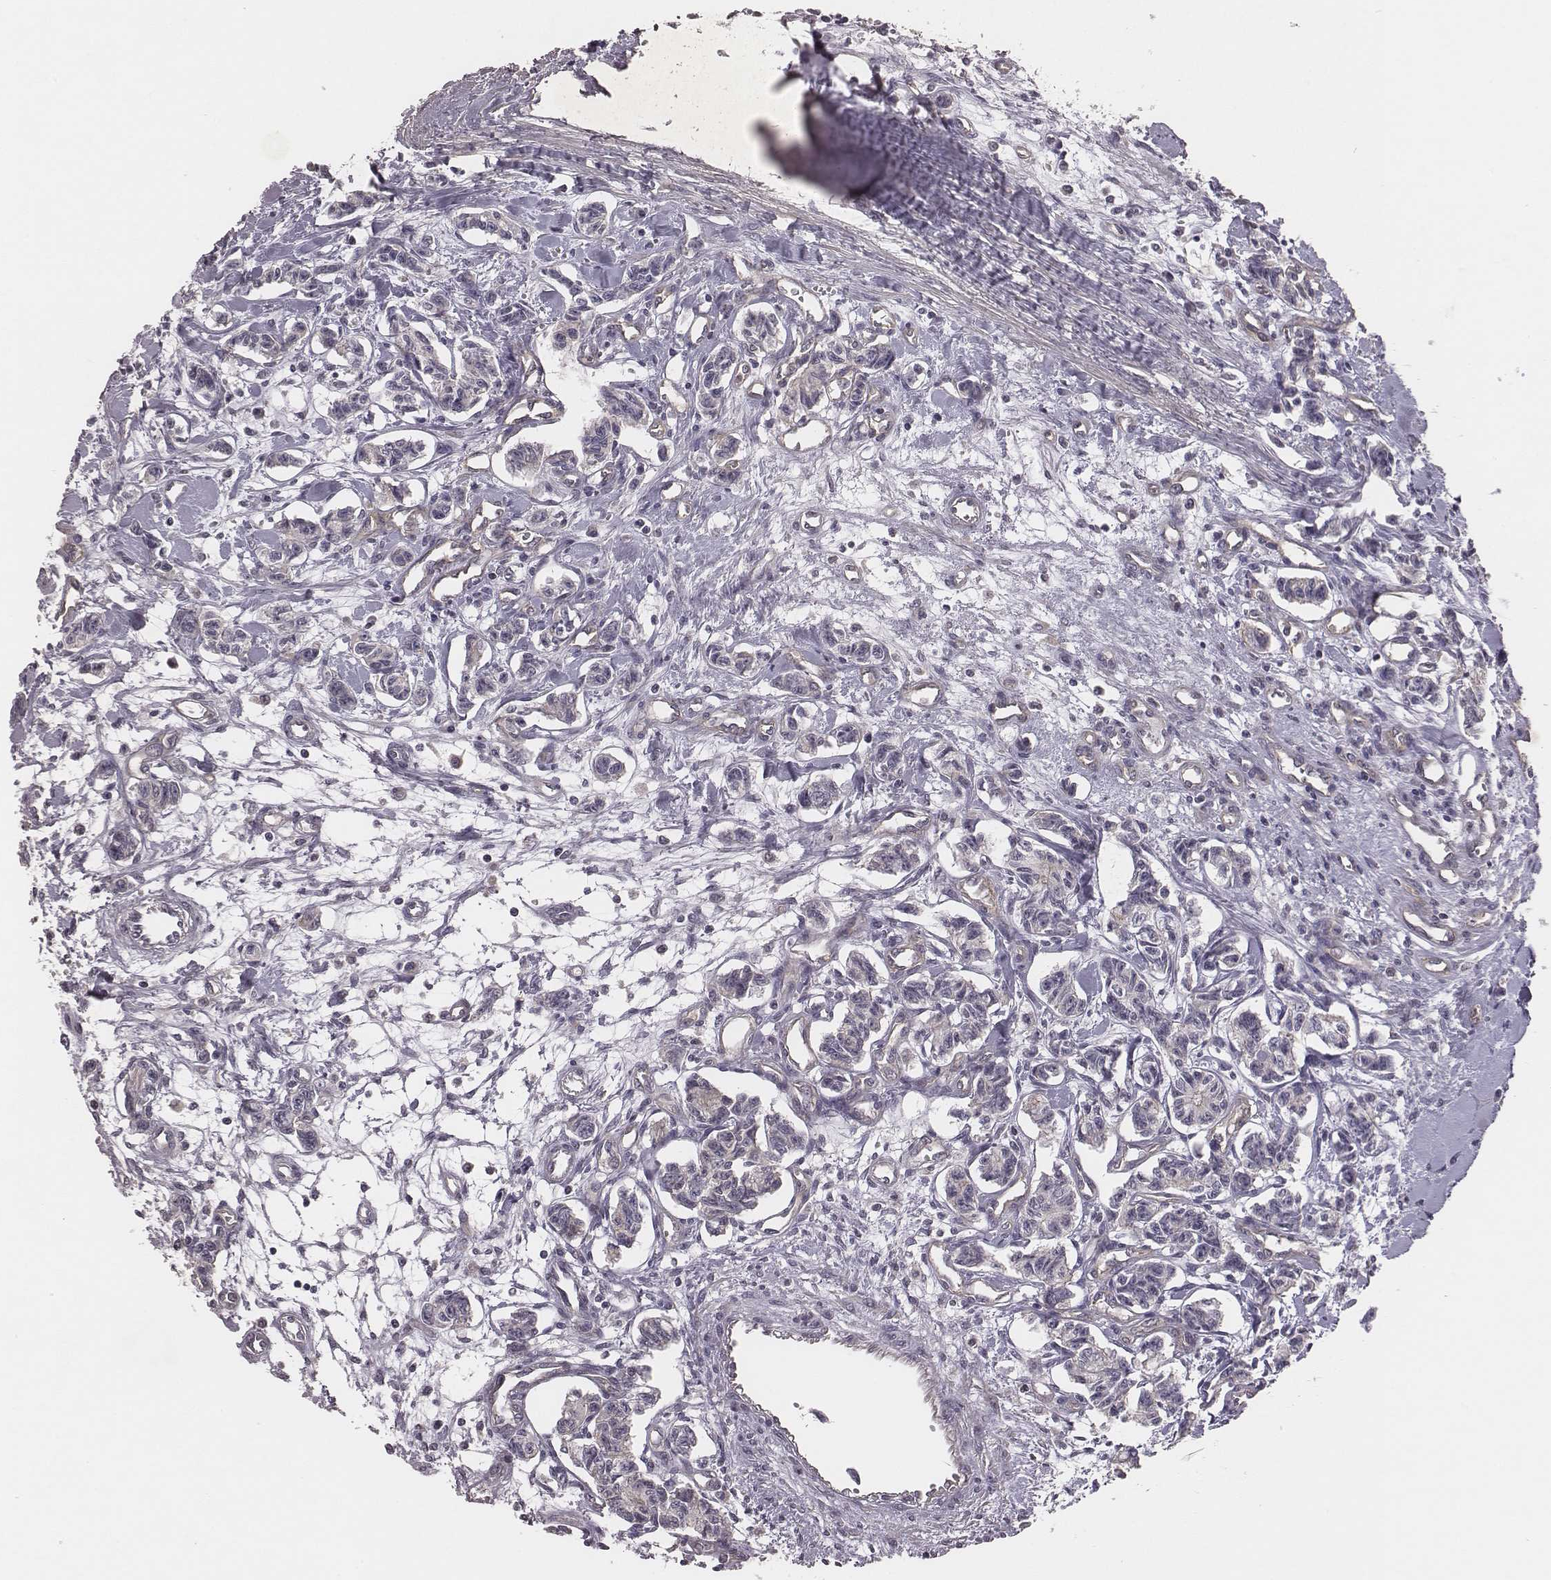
{"staining": {"intensity": "negative", "quantity": "none", "location": "none"}, "tissue": "carcinoid", "cell_type": "Tumor cells", "image_type": "cancer", "snomed": [{"axis": "morphology", "description": "Carcinoid, malignant, NOS"}, {"axis": "topography", "description": "Kidney"}], "caption": "This photomicrograph is of carcinoid stained with immunohistochemistry (IHC) to label a protein in brown with the nuclei are counter-stained blue. There is no expression in tumor cells.", "gene": "SCARF1", "patient": {"sex": "female", "age": 41}}